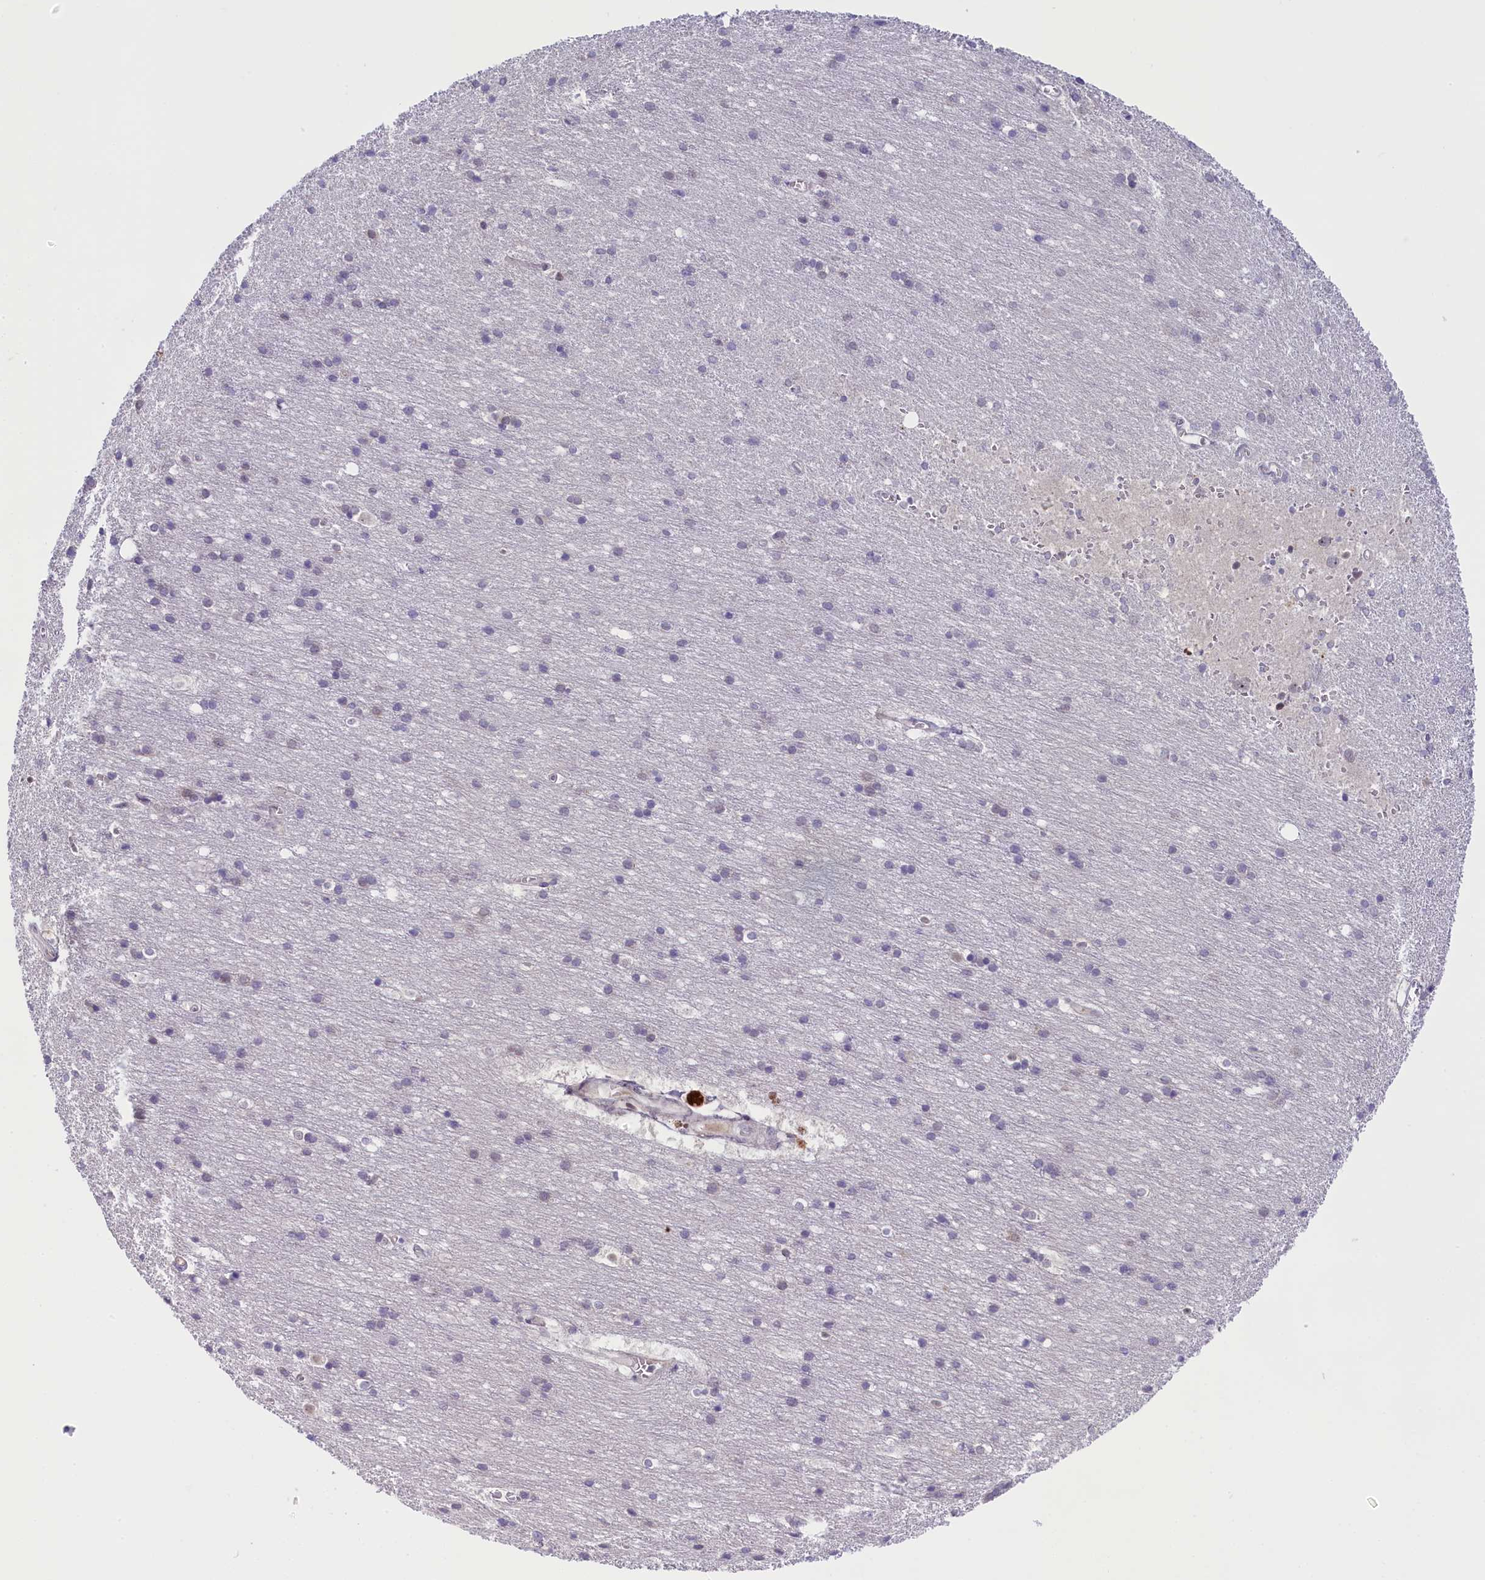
{"staining": {"intensity": "negative", "quantity": "none", "location": "none"}, "tissue": "cerebral cortex", "cell_type": "Endothelial cells", "image_type": "normal", "snomed": [{"axis": "morphology", "description": "Normal tissue, NOS"}, {"axis": "topography", "description": "Cerebral cortex"}], "caption": "This image is of normal cerebral cortex stained with immunohistochemistry to label a protein in brown with the nuclei are counter-stained blue. There is no positivity in endothelial cells. (DAB immunohistochemistry (IHC) with hematoxylin counter stain).", "gene": "CRAMP1", "patient": {"sex": "male", "age": 54}}